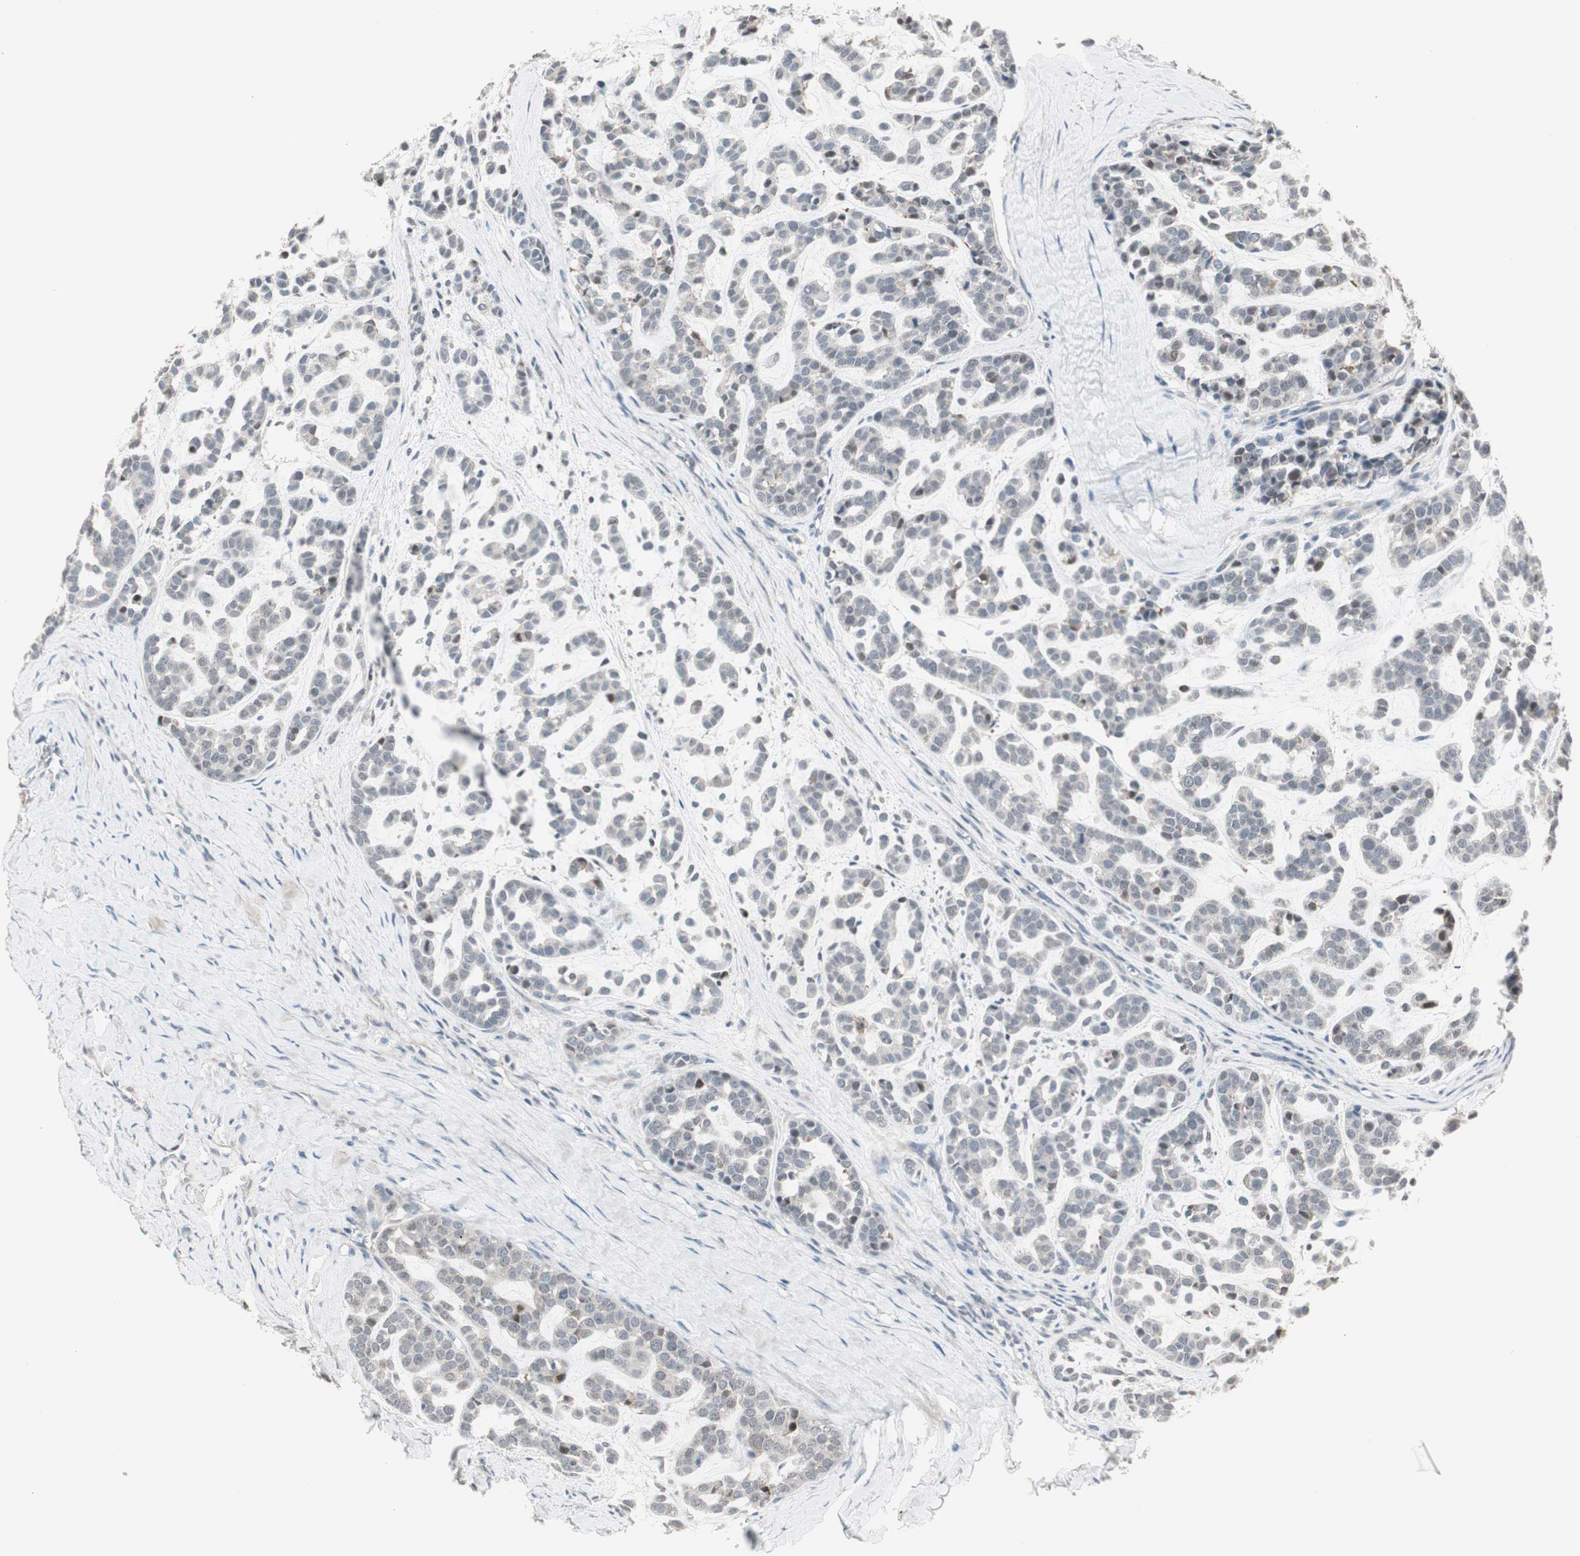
{"staining": {"intensity": "moderate", "quantity": "<25%", "location": "cytoplasmic/membranous,nuclear"}, "tissue": "head and neck cancer", "cell_type": "Tumor cells", "image_type": "cancer", "snomed": [{"axis": "morphology", "description": "Adenocarcinoma, NOS"}, {"axis": "morphology", "description": "Adenoma, NOS"}, {"axis": "topography", "description": "Head-Neck"}], "caption": "About <25% of tumor cells in human head and neck cancer (adenoma) demonstrate moderate cytoplasmic/membranous and nuclear protein staining as visualized by brown immunohistochemical staining.", "gene": "PDZK1", "patient": {"sex": "female", "age": 55}}